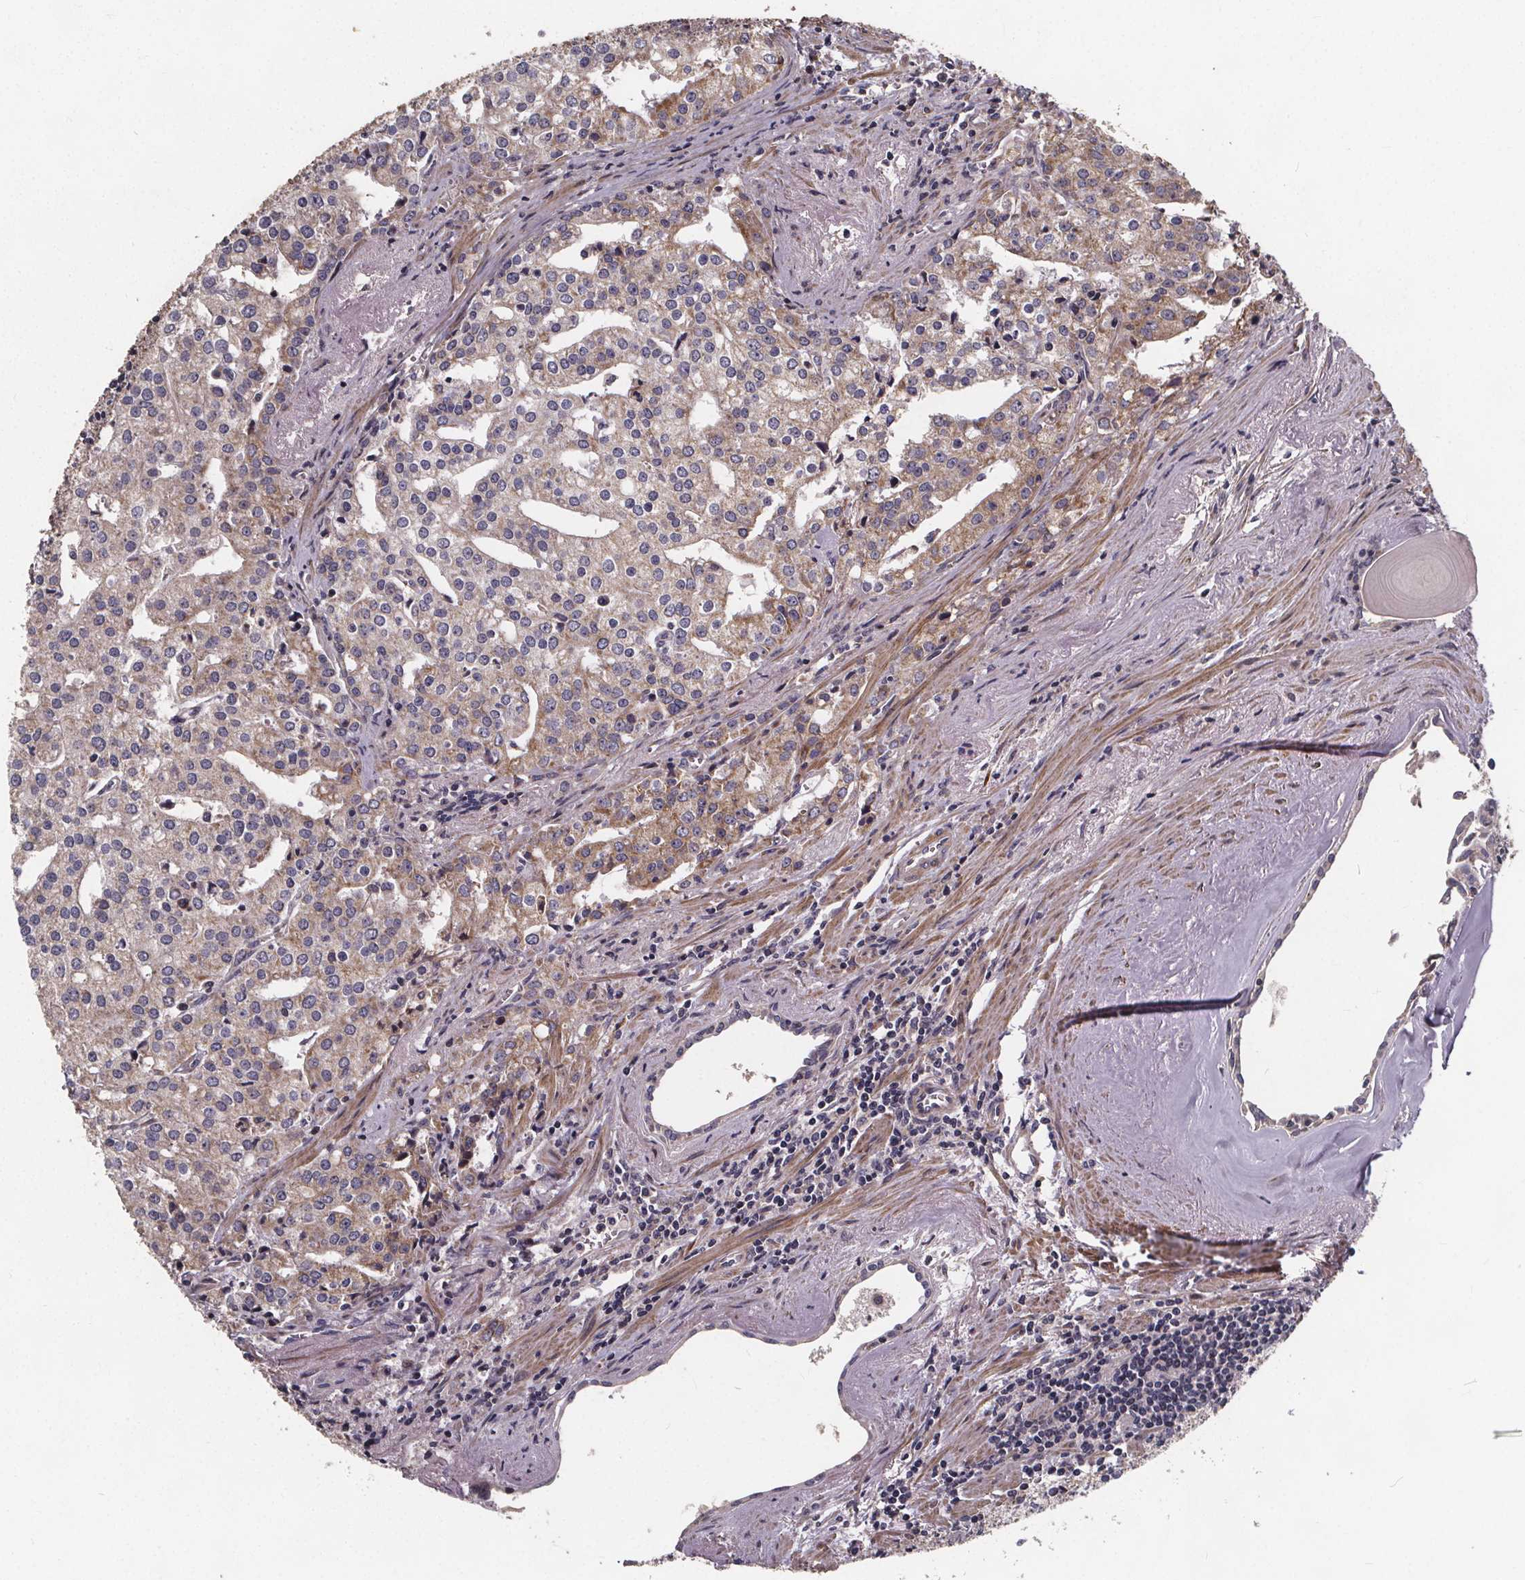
{"staining": {"intensity": "moderate", "quantity": "25%-75%", "location": "cytoplasmic/membranous"}, "tissue": "prostate cancer", "cell_type": "Tumor cells", "image_type": "cancer", "snomed": [{"axis": "morphology", "description": "Adenocarcinoma, High grade"}, {"axis": "topography", "description": "Prostate"}], "caption": "High-magnification brightfield microscopy of prostate cancer (high-grade adenocarcinoma) stained with DAB (3,3'-diaminobenzidine) (brown) and counterstained with hematoxylin (blue). tumor cells exhibit moderate cytoplasmic/membranous staining is appreciated in approximately25%-75% of cells. (Stains: DAB in brown, nuclei in blue, Microscopy: brightfield microscopy at high magnification).", "gene": "YME1L1", "patient": {"sex": "male", "age": 68}}